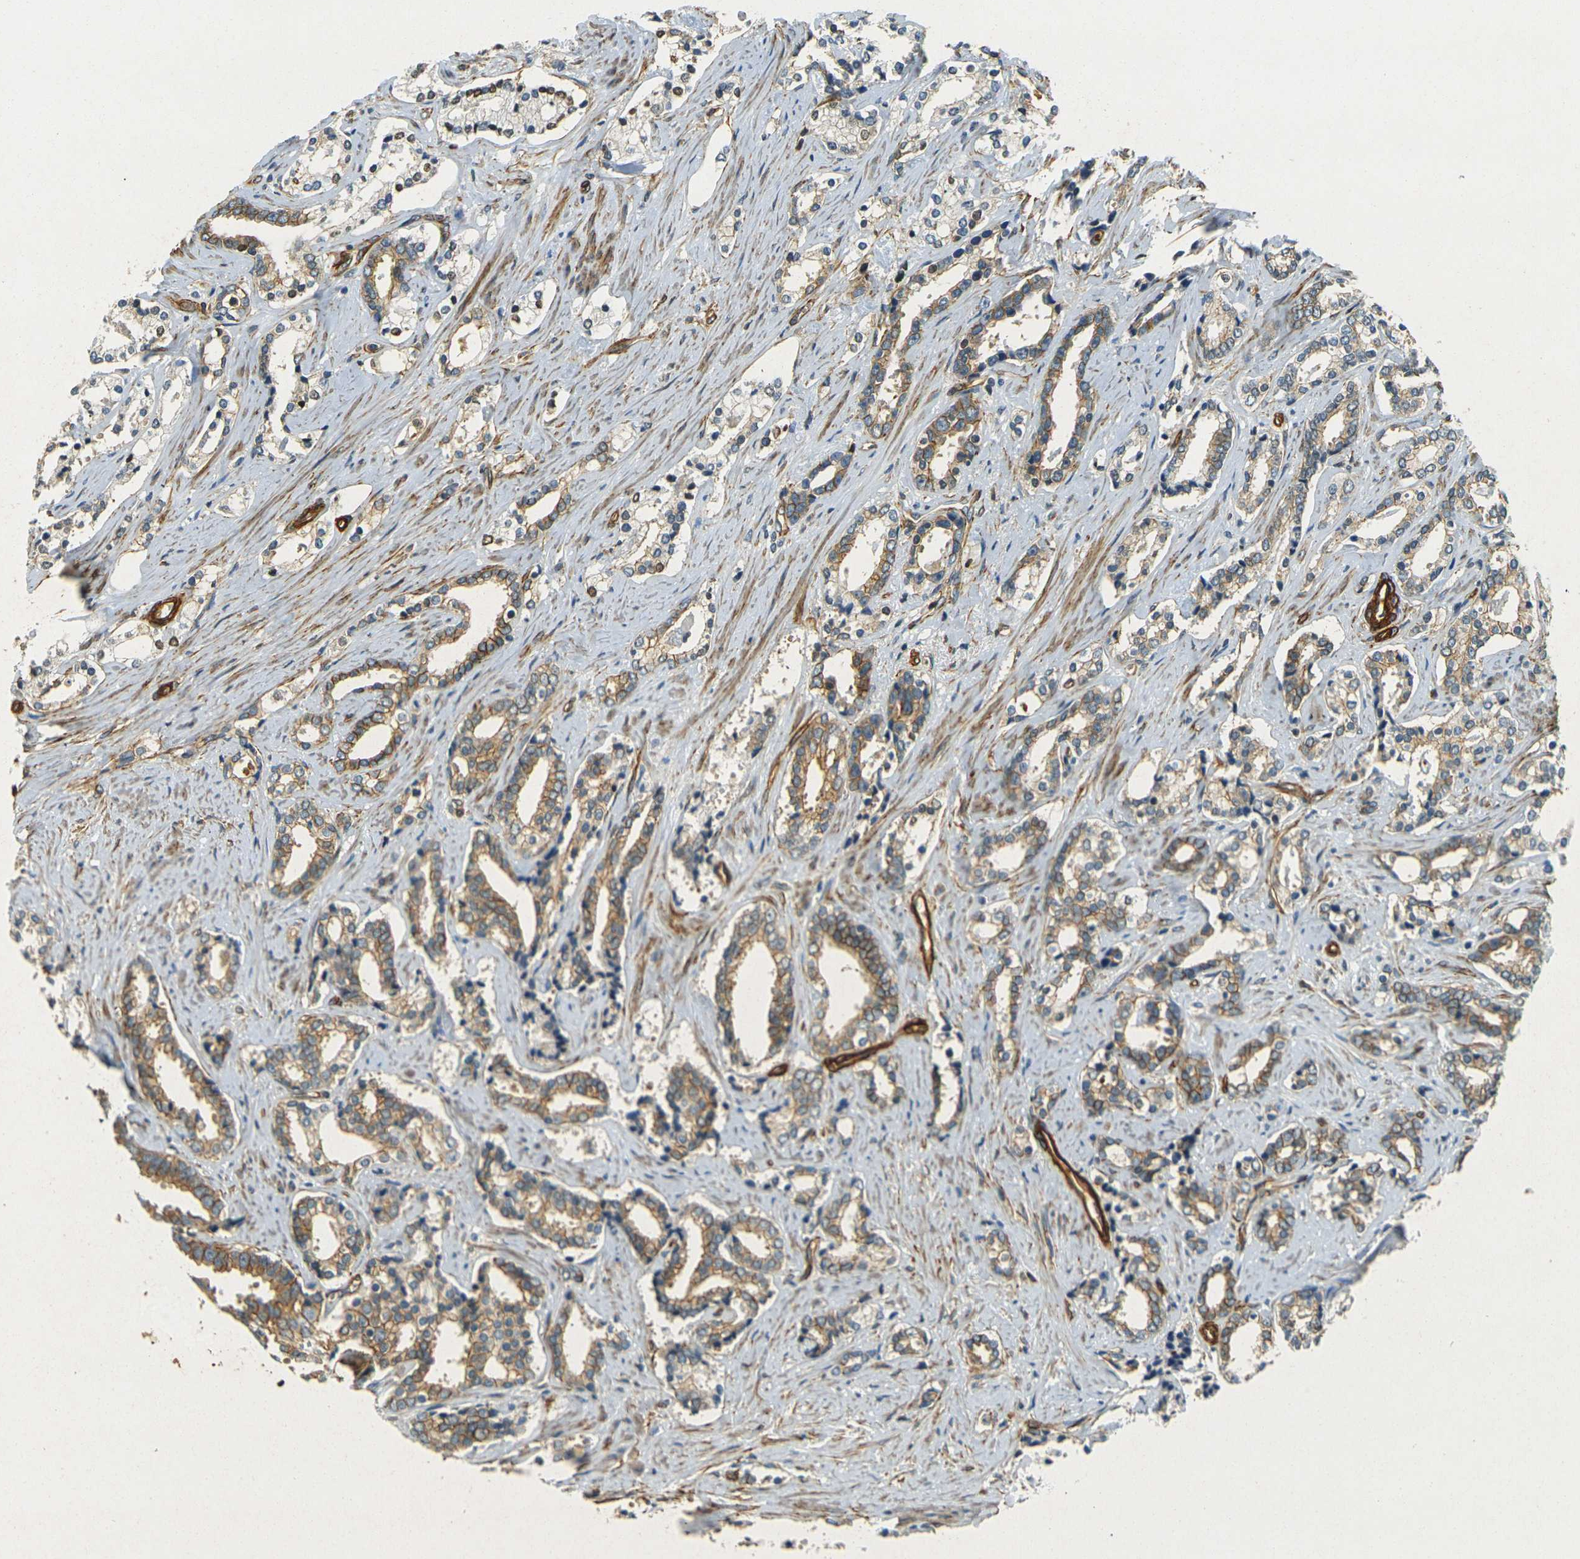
{"staining": {"intensity": "moderate", "quantity": ">75%", "location": "cytoplasmic/membranous"}, "tissue": "prostate cancer", "cell_type": "Tumor cells", "image_type": "cancer", "snomed": [{"axis": "morphology", "description": "Adenocarcinoma, High grade"}, {"axis": "topography", "description": "Prostate"}], "caption": "A high-resolution histopathology image shows immunohistochemistry (IHC) staining of prostate cancer, which displays moderate cytoplasmic/membranous staining in about >75% of tumor cells. (Brightfield microscopy of DAB IHC at high magnification).", "gene": "EPHA7", "patient": {"sex": "male", "age": 67}}